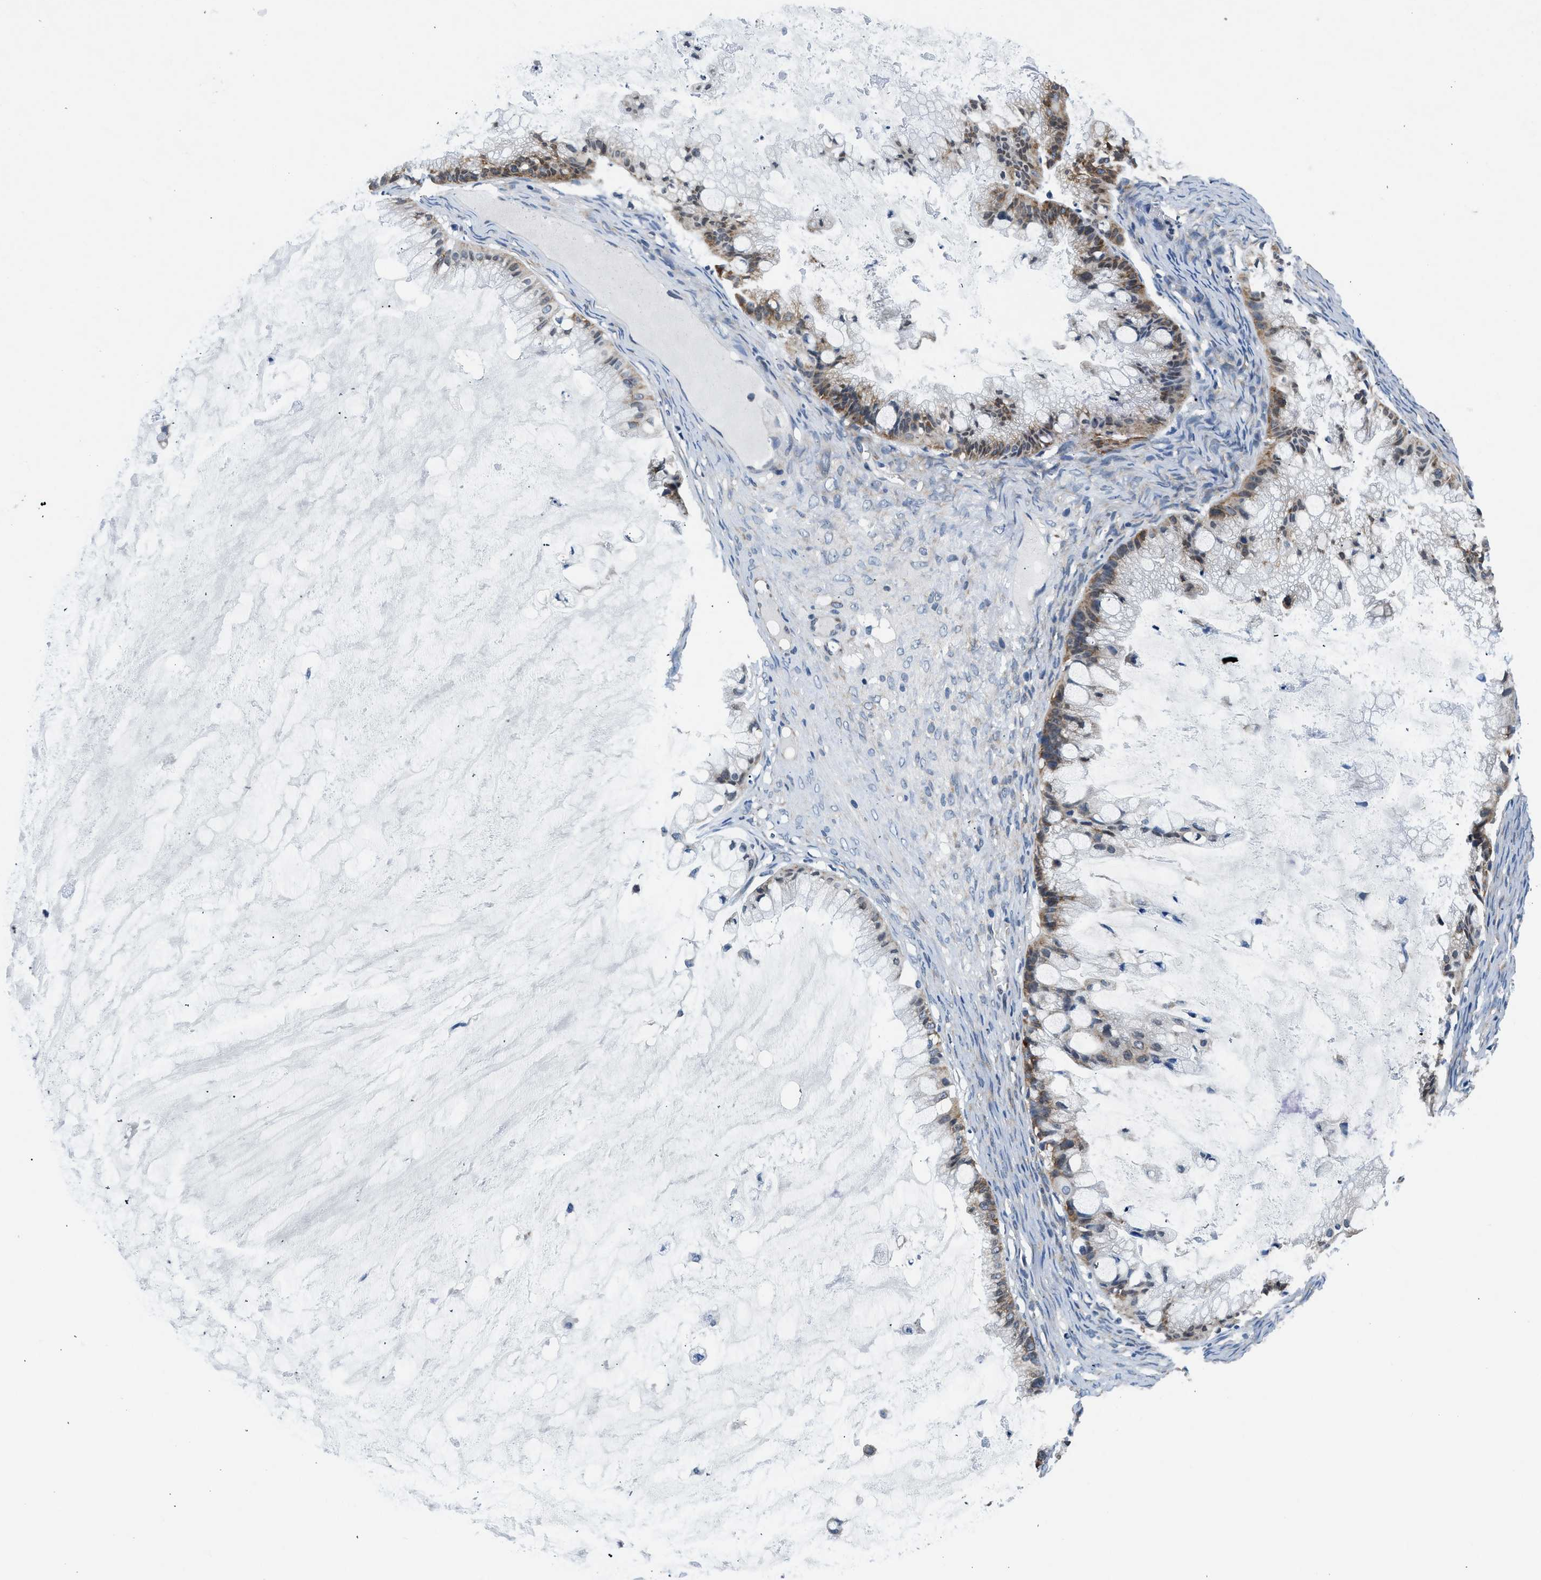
{"staining": {"intensity": "moderate", "quantity": "25%-75%", "location": "cytoplasmic/membranous"}, "tissue": "ovarian cancer", "cell_type": "Tumor cells", "image_type": "cancer", "snomed": [{"axis": "morphology", "description": "Cystadenocarcinoma, mucinous, NOS"}, {"axis": "topography", "description": "Ovary"}], "caption": "Protein expression by immunohistochemistry displays moderate cytoplasmic/membranous expression in about 25%-75% of tumor cells in mucinous cystadenocarcinoma (ovarian). (Brightfield microscopy of DAB IHC at high magnification).", "gene": "PA2G4", "patient": {"sex": "female", "age": 57}}